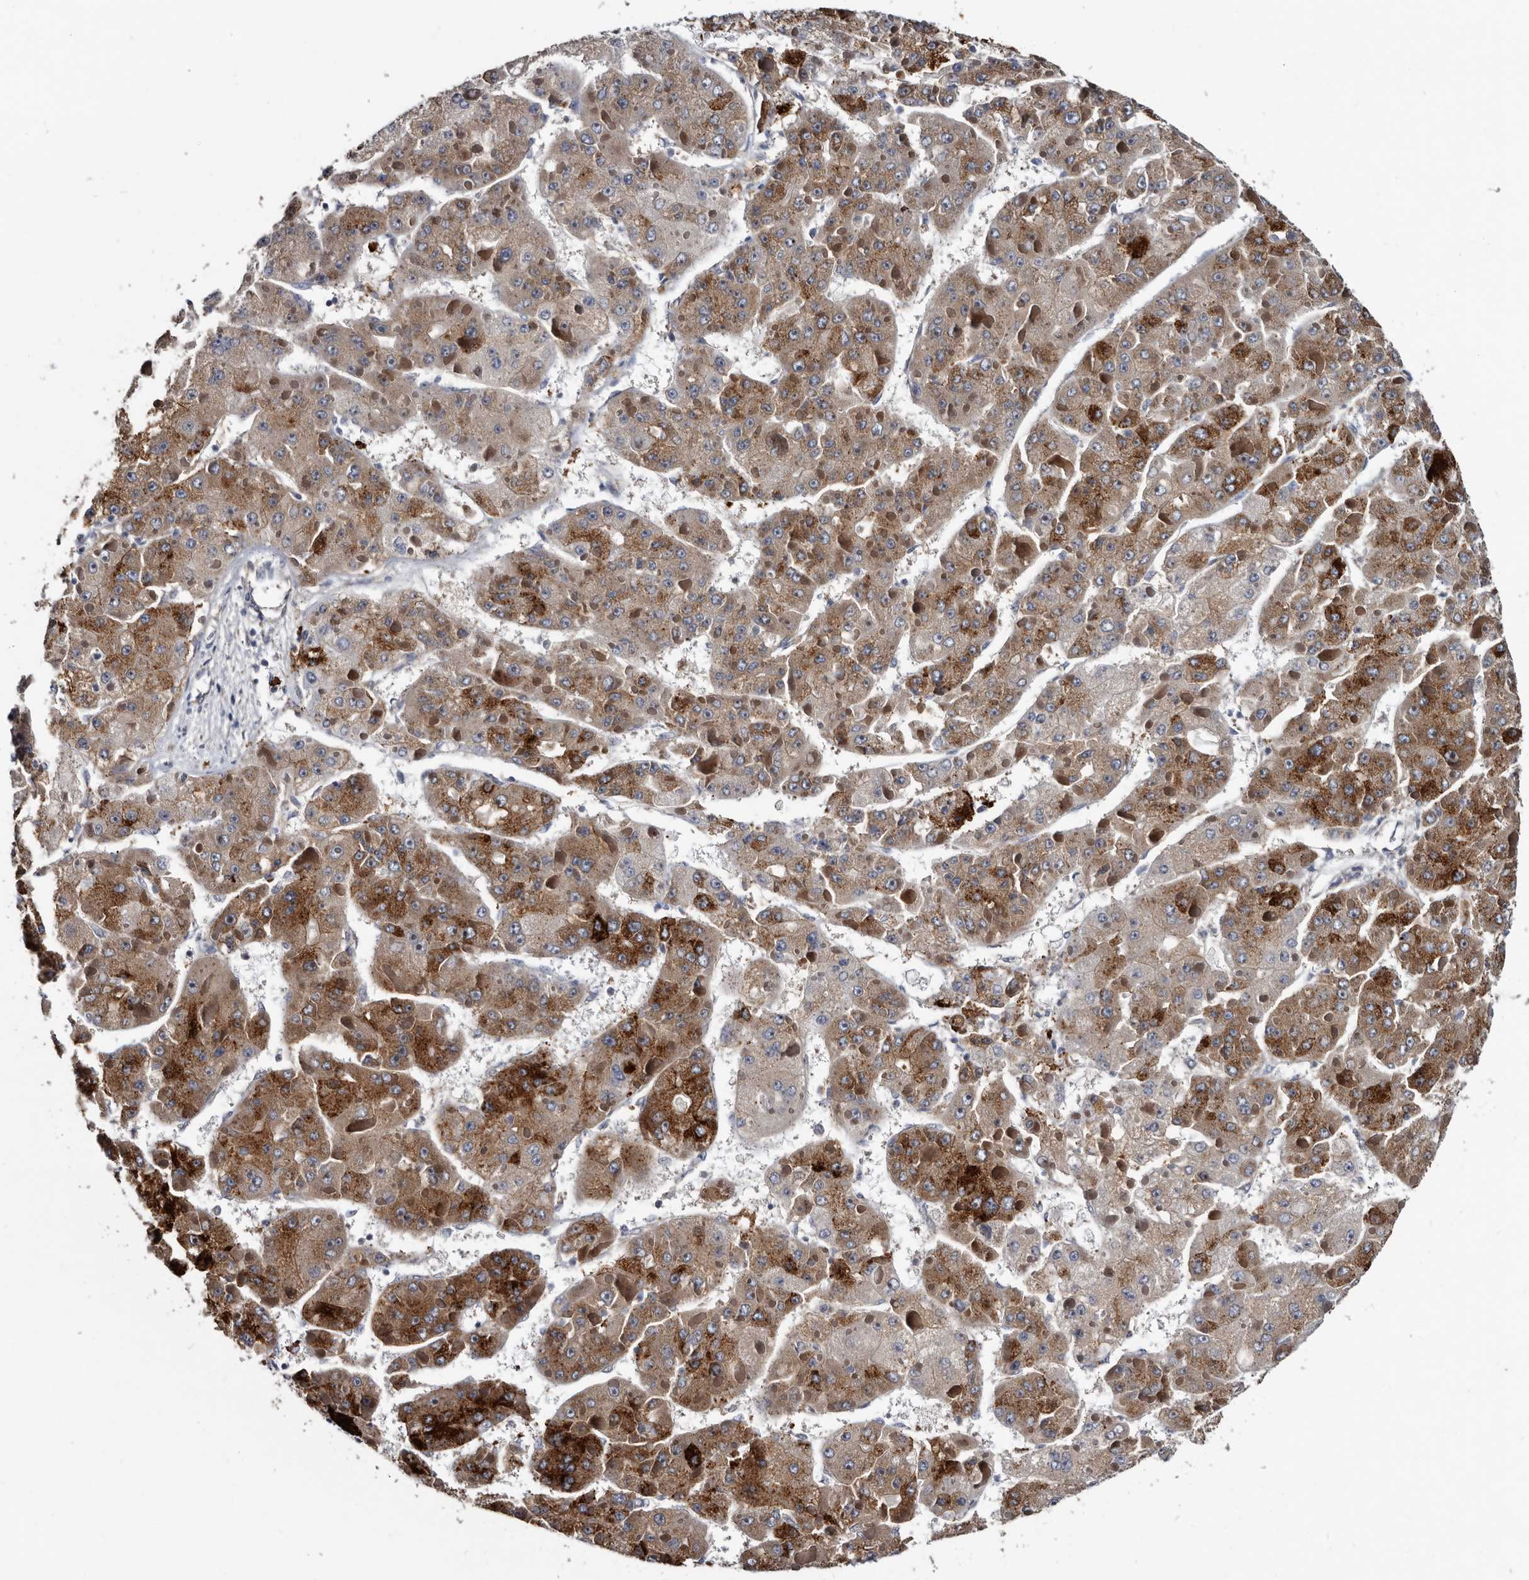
{"staining": {"intensity": "strong", "quantity": "<25%", "location": "cytoplasmic/membranous"}, "tissue": "liver cancer", "cell_type": "Tumor cells", "image_type": "cancer", "snomed": [{"axis": "morphology", "description": "Carcinoma, Hepatocellular, NOS"}, {"axis": "topography", "description": "Liver"}], "caption": "DAB (3,3'-diaminobenzidine) immunohistochemical staining of hepatocellular carcinoma (liver) demonstrates strong cytoplasmic/membranous protein positivity in about <25% of tumor cells.", "gene": "IARS1", "patient": {"sex": "female", "age": 73}}